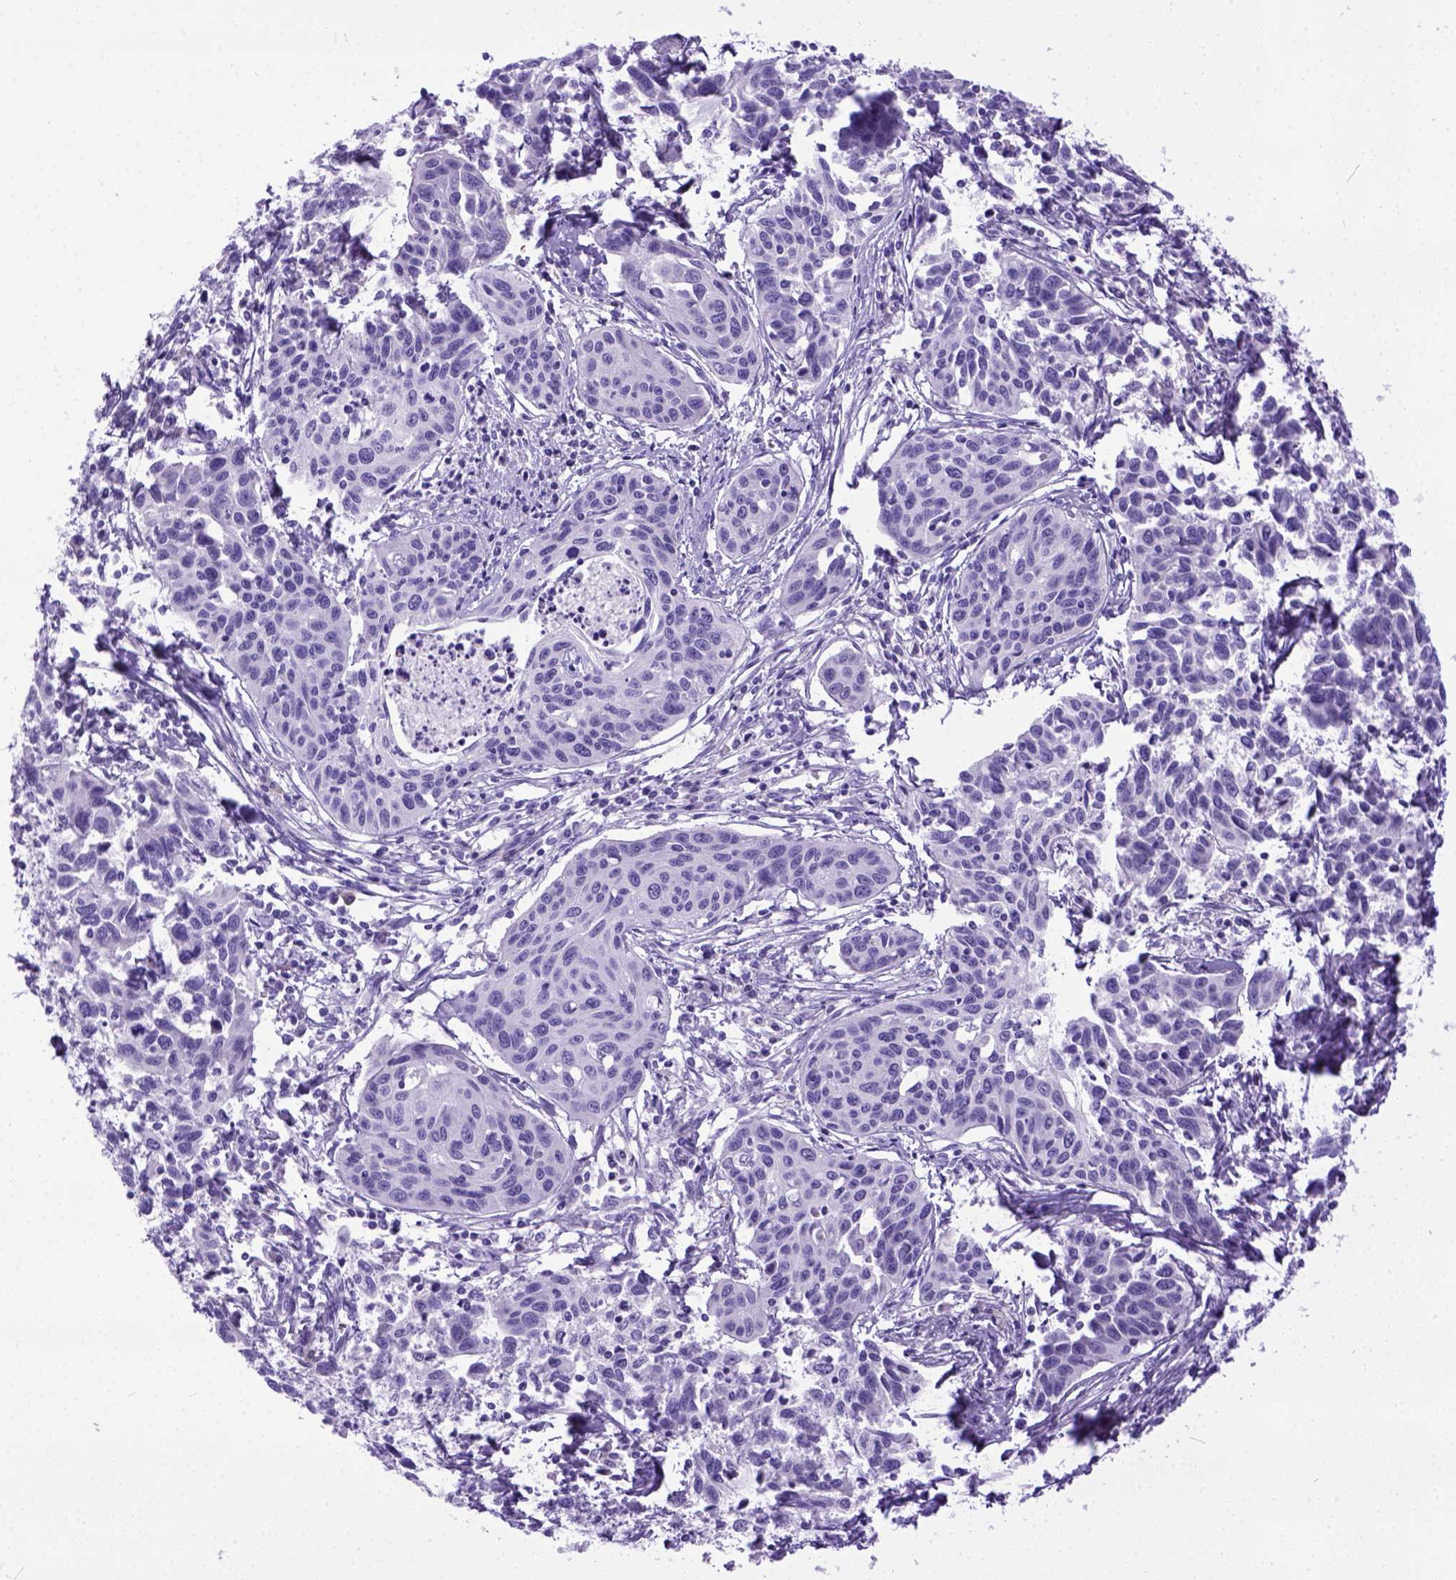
{"staining": {"intensity": "negative", "quantity": "none", "location": "none"}, "tissue": "cervical cancer", "cell_type": "Tumor cells", "image_type": "cancer", "snomed": [{"axis": "morphology", "description": "Squamous cell carcinoma, NOS"}, {"axis": "topography", "description": "Cervix"}], "caption": "Cervical cancer was stained to show a protein in brown. There is no significant positivity in tumor cells.", "gene": "IGF2", "patient": {"sex": "female", "age": 31}}